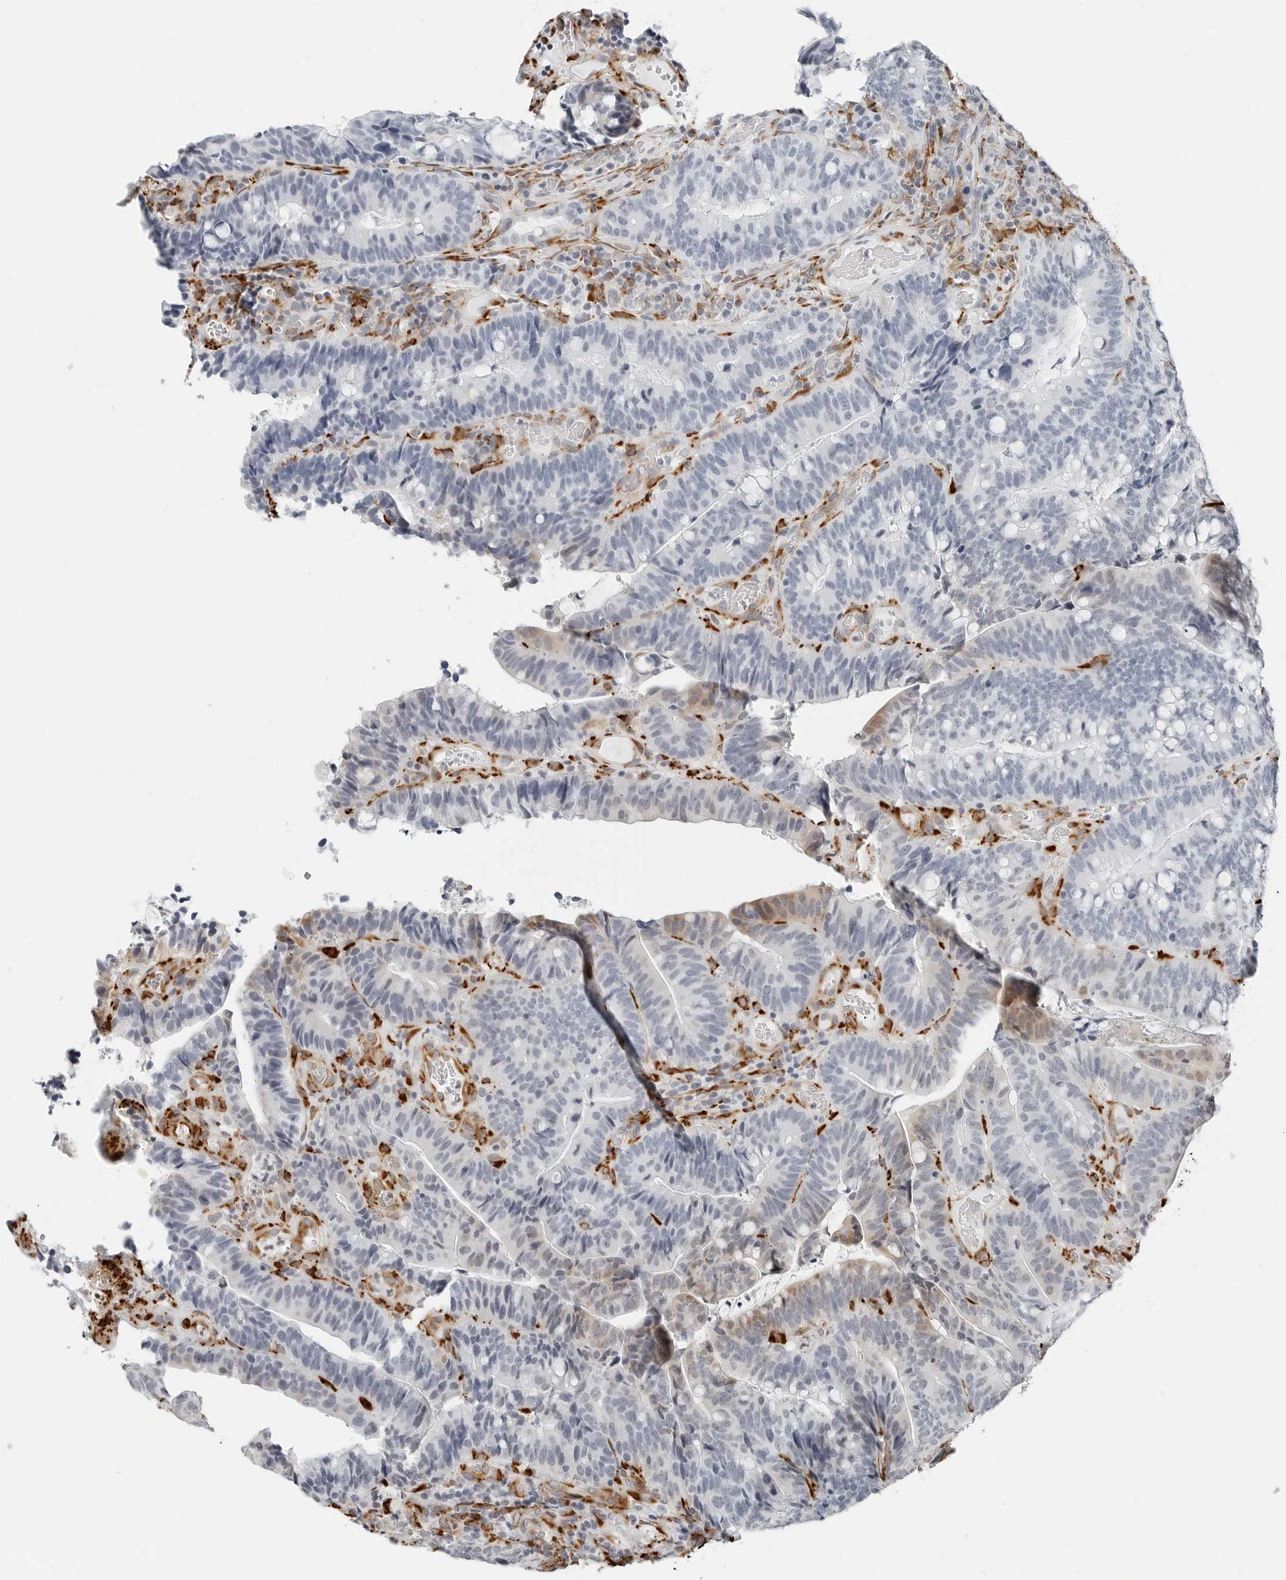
{"staining": {"intensity": "negative", "quantity": "none", "location": "none"}, "tissue": "colorectal cancer", "cell_type": "Tumor cells", "image_type": "cancer", "snomed": [{"axis": "morphology", "description": "Adenocarcinoma, NOS"}, {"axis": "topography", "description": "Colon"}], "caption": "Protein analysis of adenocarcinoma (colorectal) demonstrates no significant expression in tumor cells.", "gene": "P4HA2", "patient": {"sex": "female", "age": 66}}